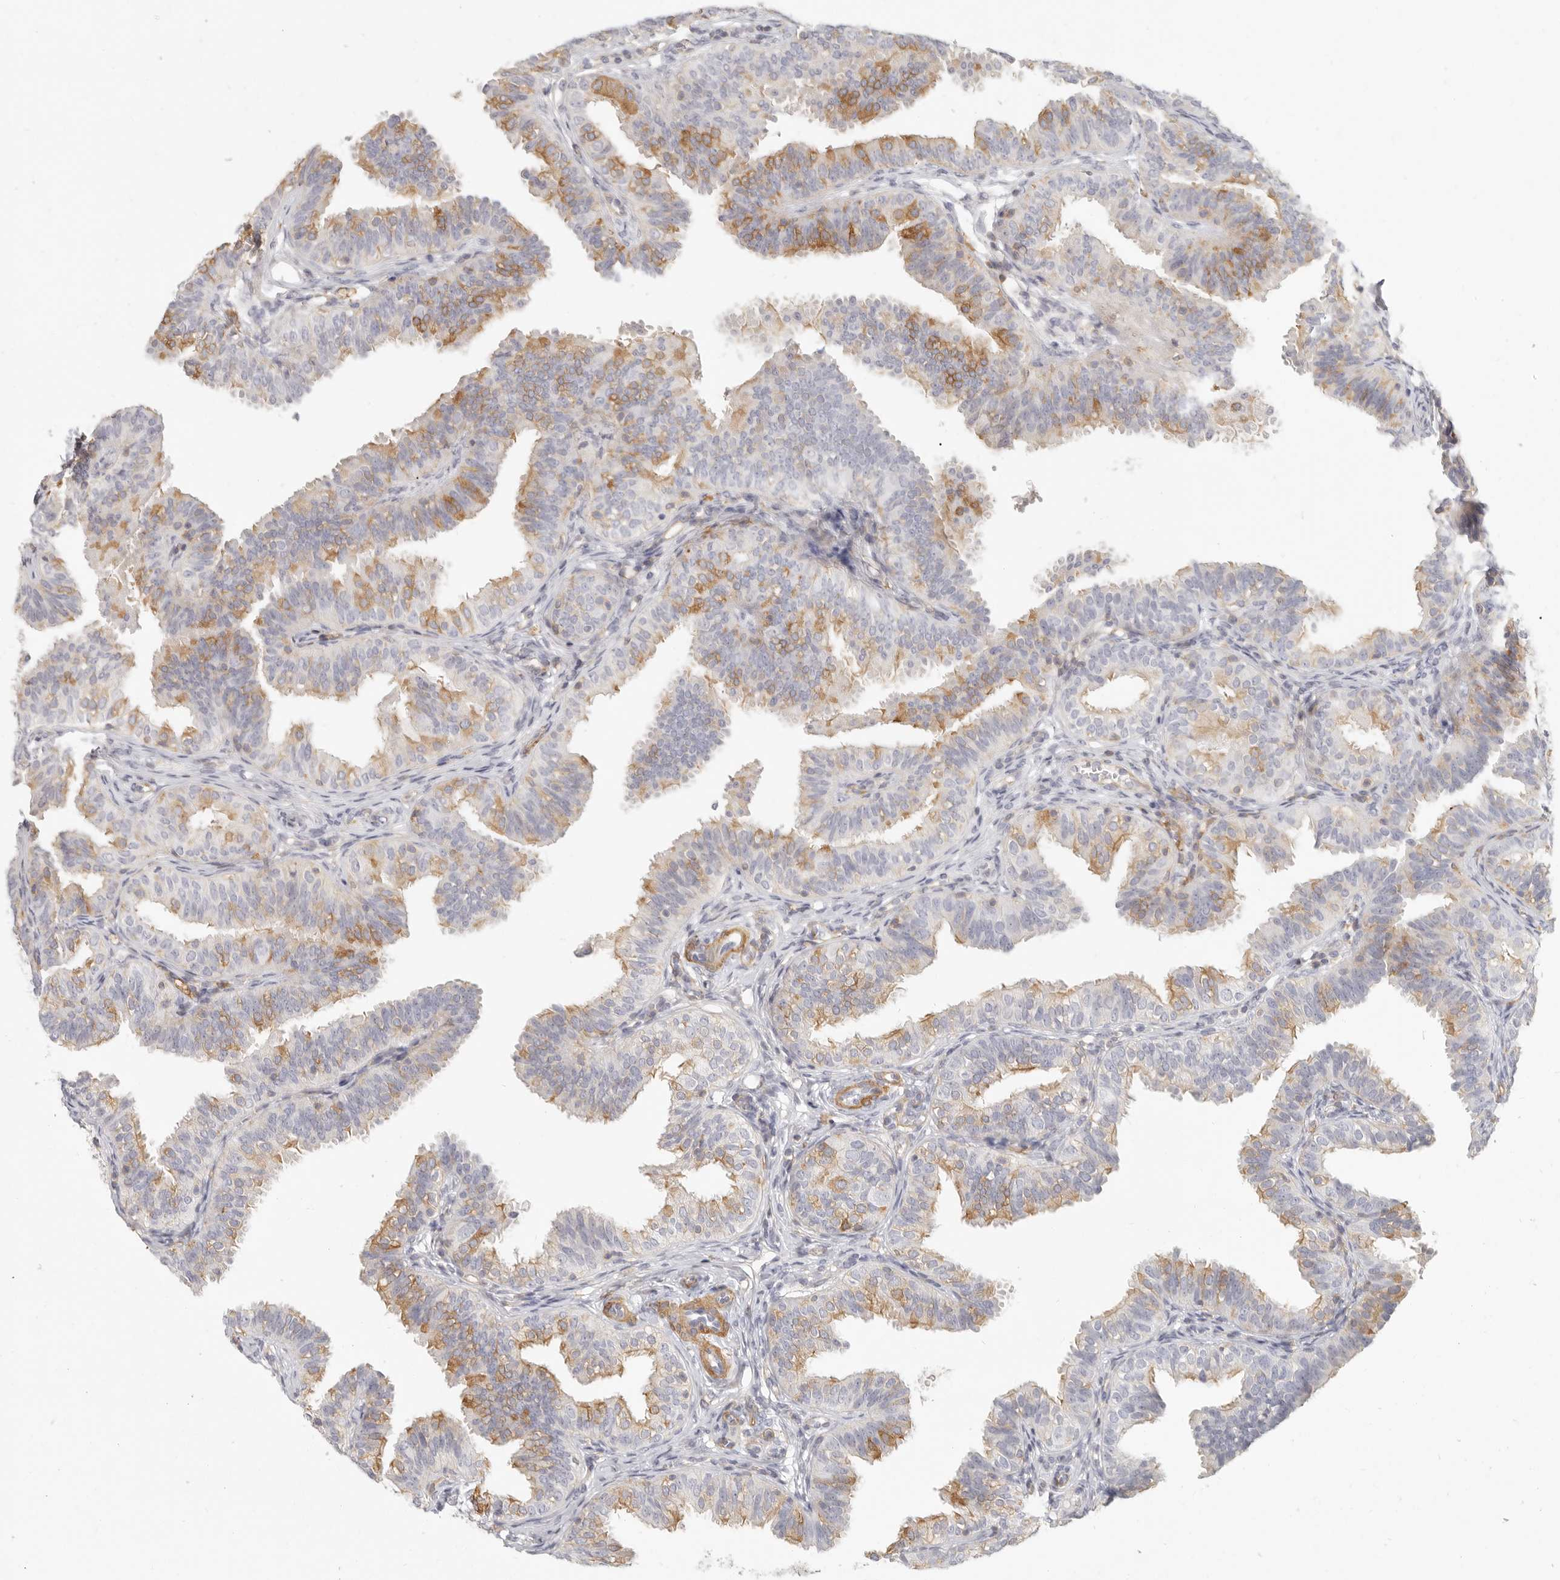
{"staining": {"intensity": "moderate", "quantity": "25%-75%", "location": "cytoplasmic/membranous"}, "tissue": "fallopian tube", "cell_type": "Glandular cells", "image_type": "normal", "snomed": [{"axis": "morphology", "description": "Normal tissue, NOS"}, {"axis": "topography", "description": "Fallopian tube"}], "caption": "High-power microscopy captured an immunohistochemistry photomicrograph of unremarkable fallopian tube, revealing moderate cytoplasmic/membranous staining in about 25%-75% of glandular cells.", "gene": "NIBAN1", "patient": {"sex": "female", "age": 35}}